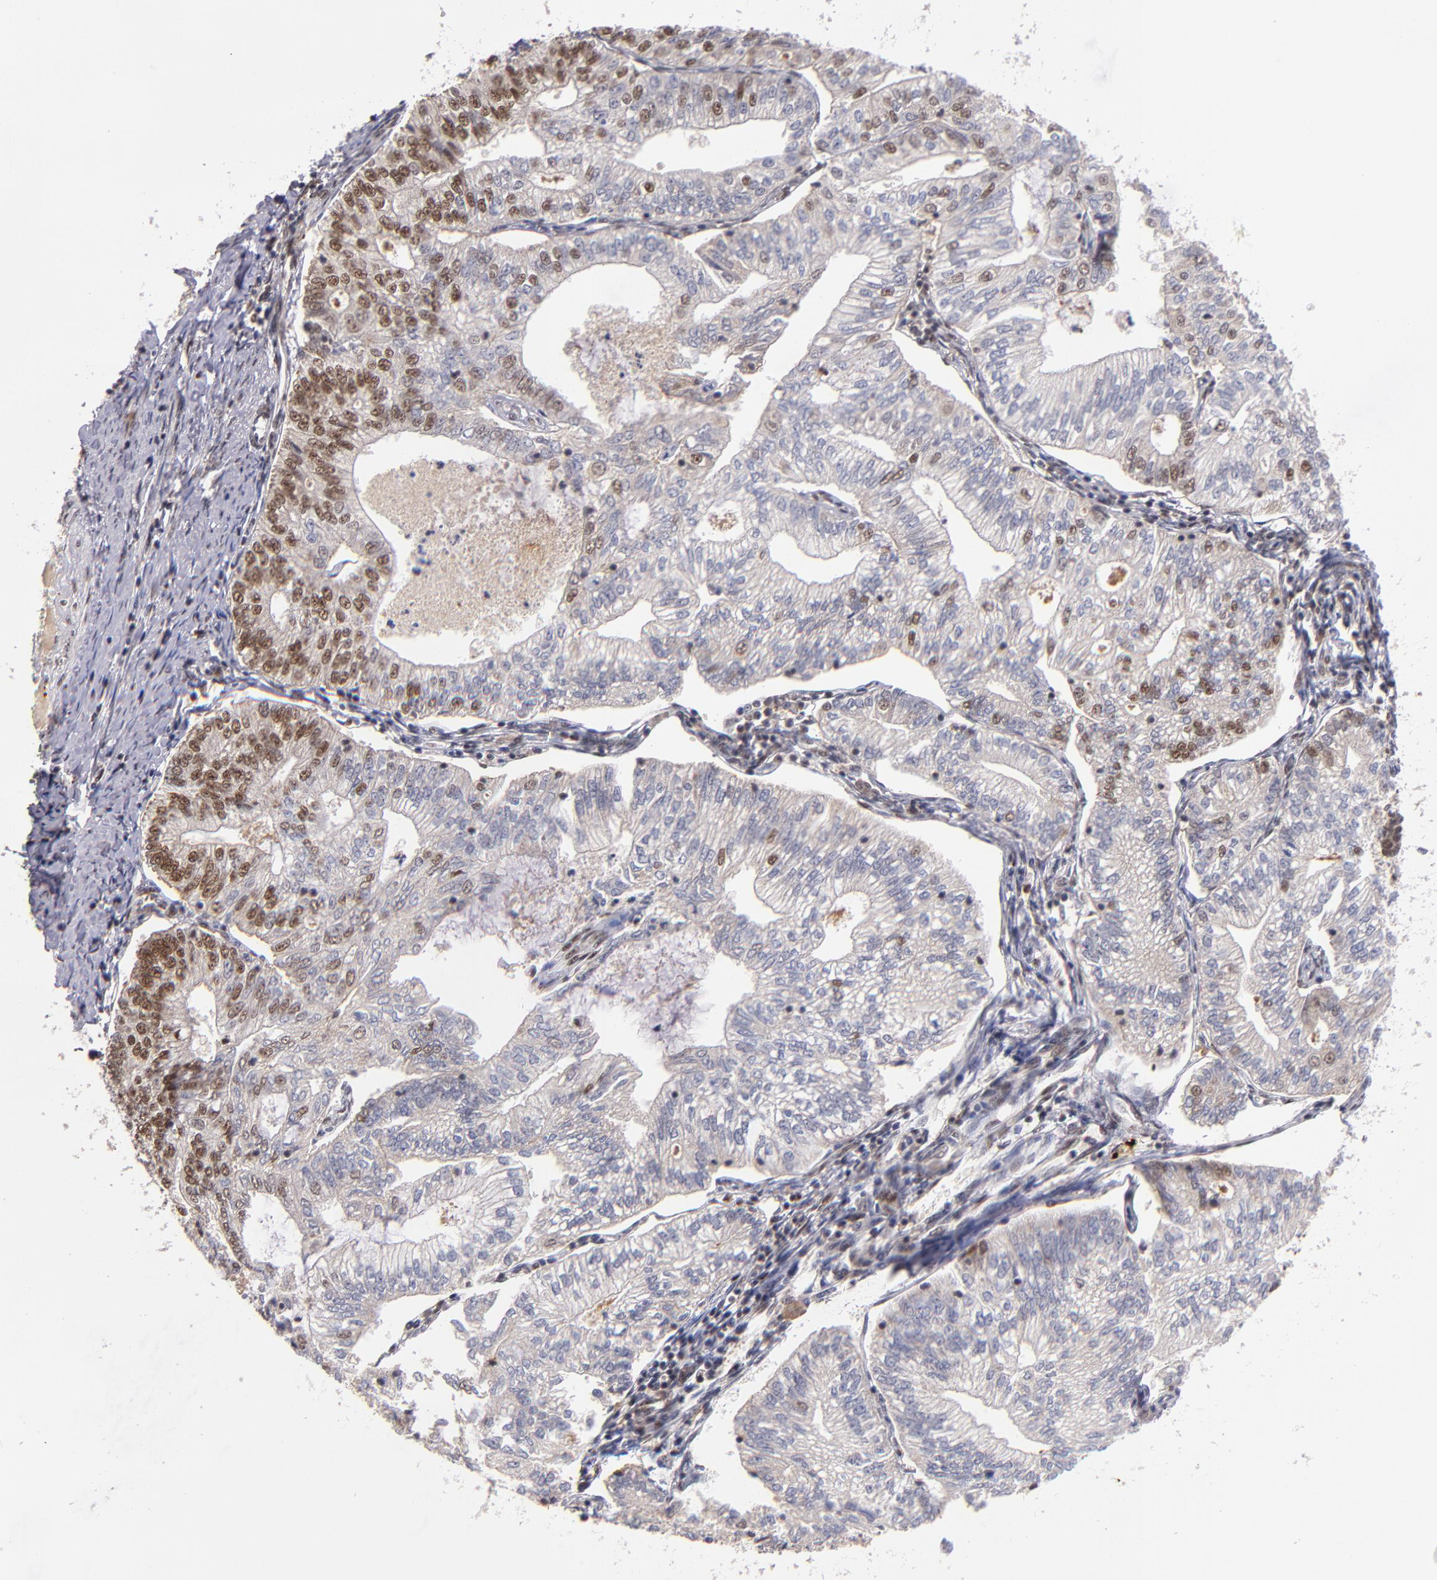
{"staining": {"intensity": "moderate", "quantity": "25%-75%", "location": "nuclear"}, "tissue": "endometrial cancer", "cell_type": "Tumor cells", "image_type": "cancer", "snomed": [{"axis": "morphology", "description": "Adenocarcinoma, NOS"}, {"axis": "topography", "description": "Endometrium"}], "caption": "This is a histology image of immunohistochemistry (IHC) staining of endometrial adenocarcinoma, which shows moderate positivity in the nuclear of tumor cells.", "gene": "EP300", "patient": {"sex": "female", "age": 69}}